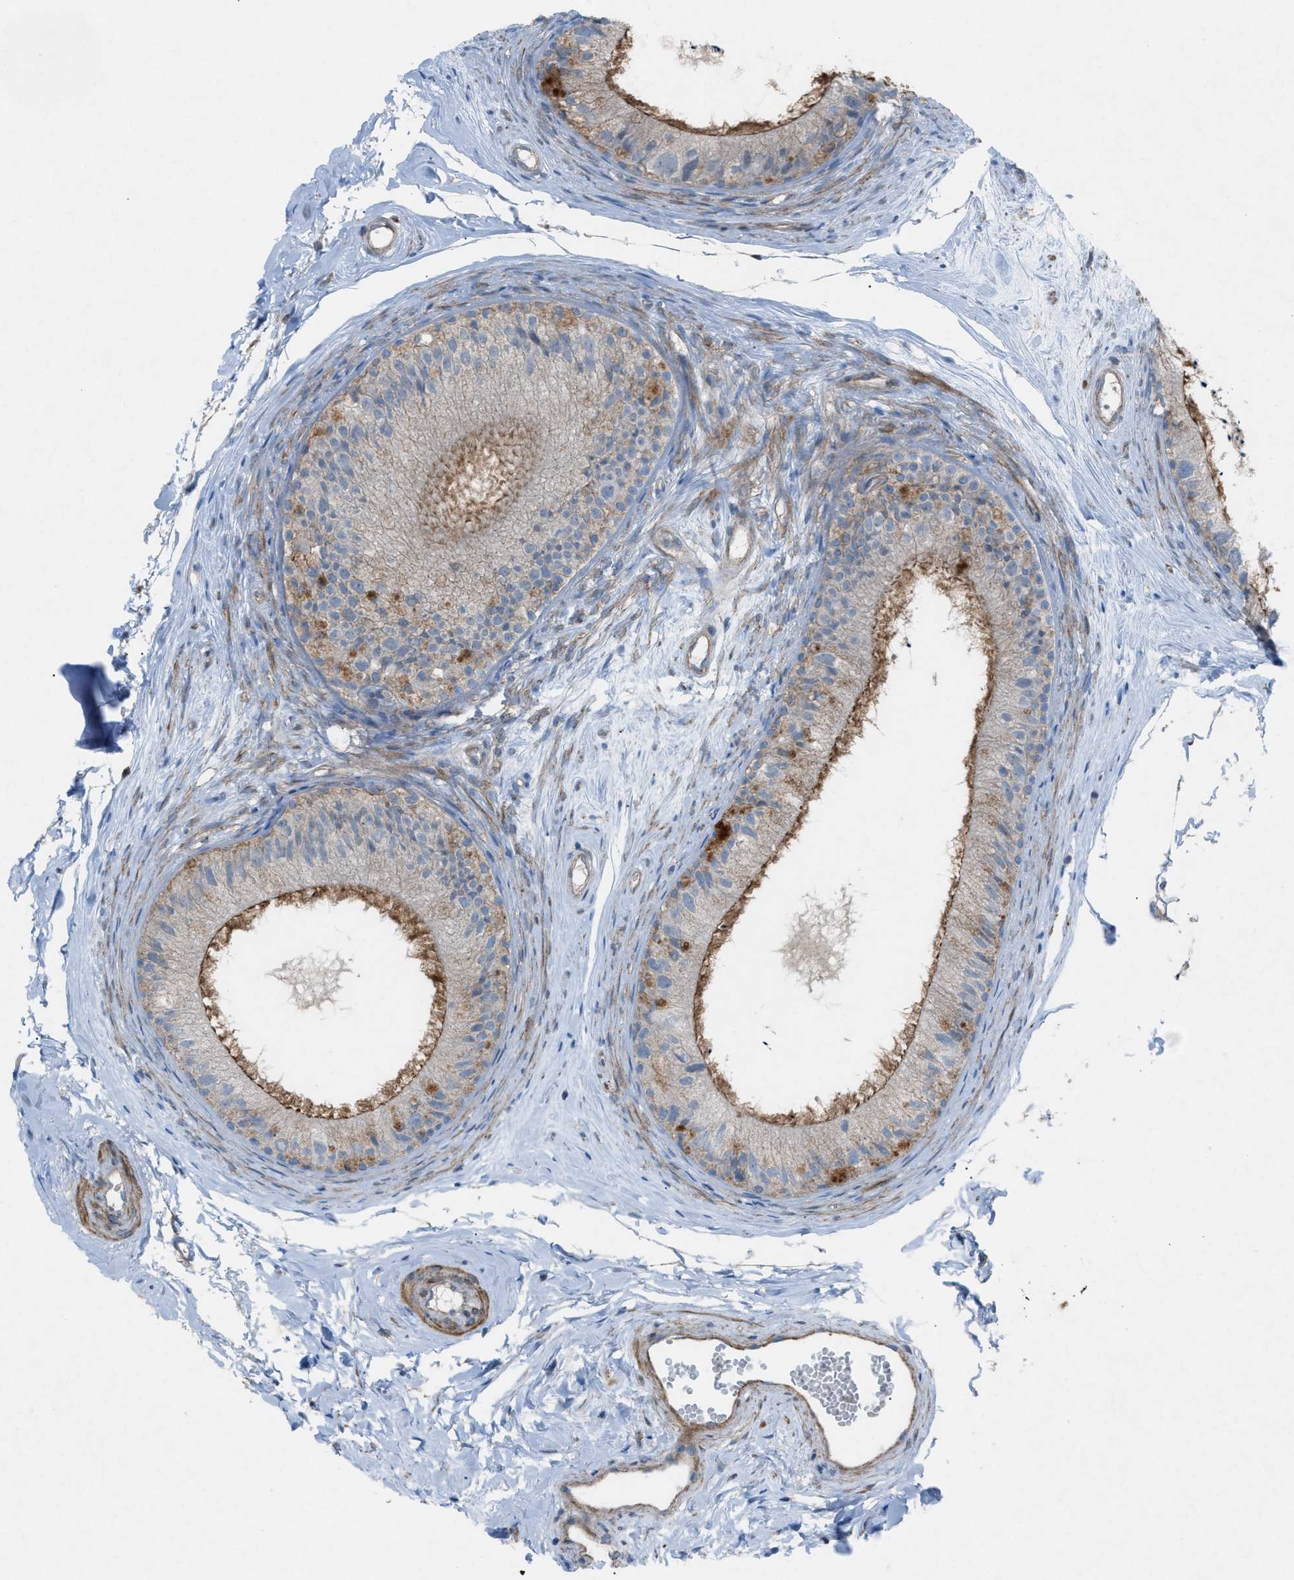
{"staining": {"intensity": "moderate", "quantity": ">75%", "location": "cytoplasmic/membranous"}, "tissue": "epididymis", "cell_type": "Glandular cells", "image_type": "normal", "snomed": [{"axis": "morphology", "description": "Normal tissue, NOS"}, {"axis": "topography", "description": "Epididymis"}], "caption": "Human epididymis stained with a brown dye reveals moderate cytoplasmic/membranous positive positivity in approximately >75% of glandular cells.", "gene": "NCK2", "patient": {"sex": "male", "age": 56}}